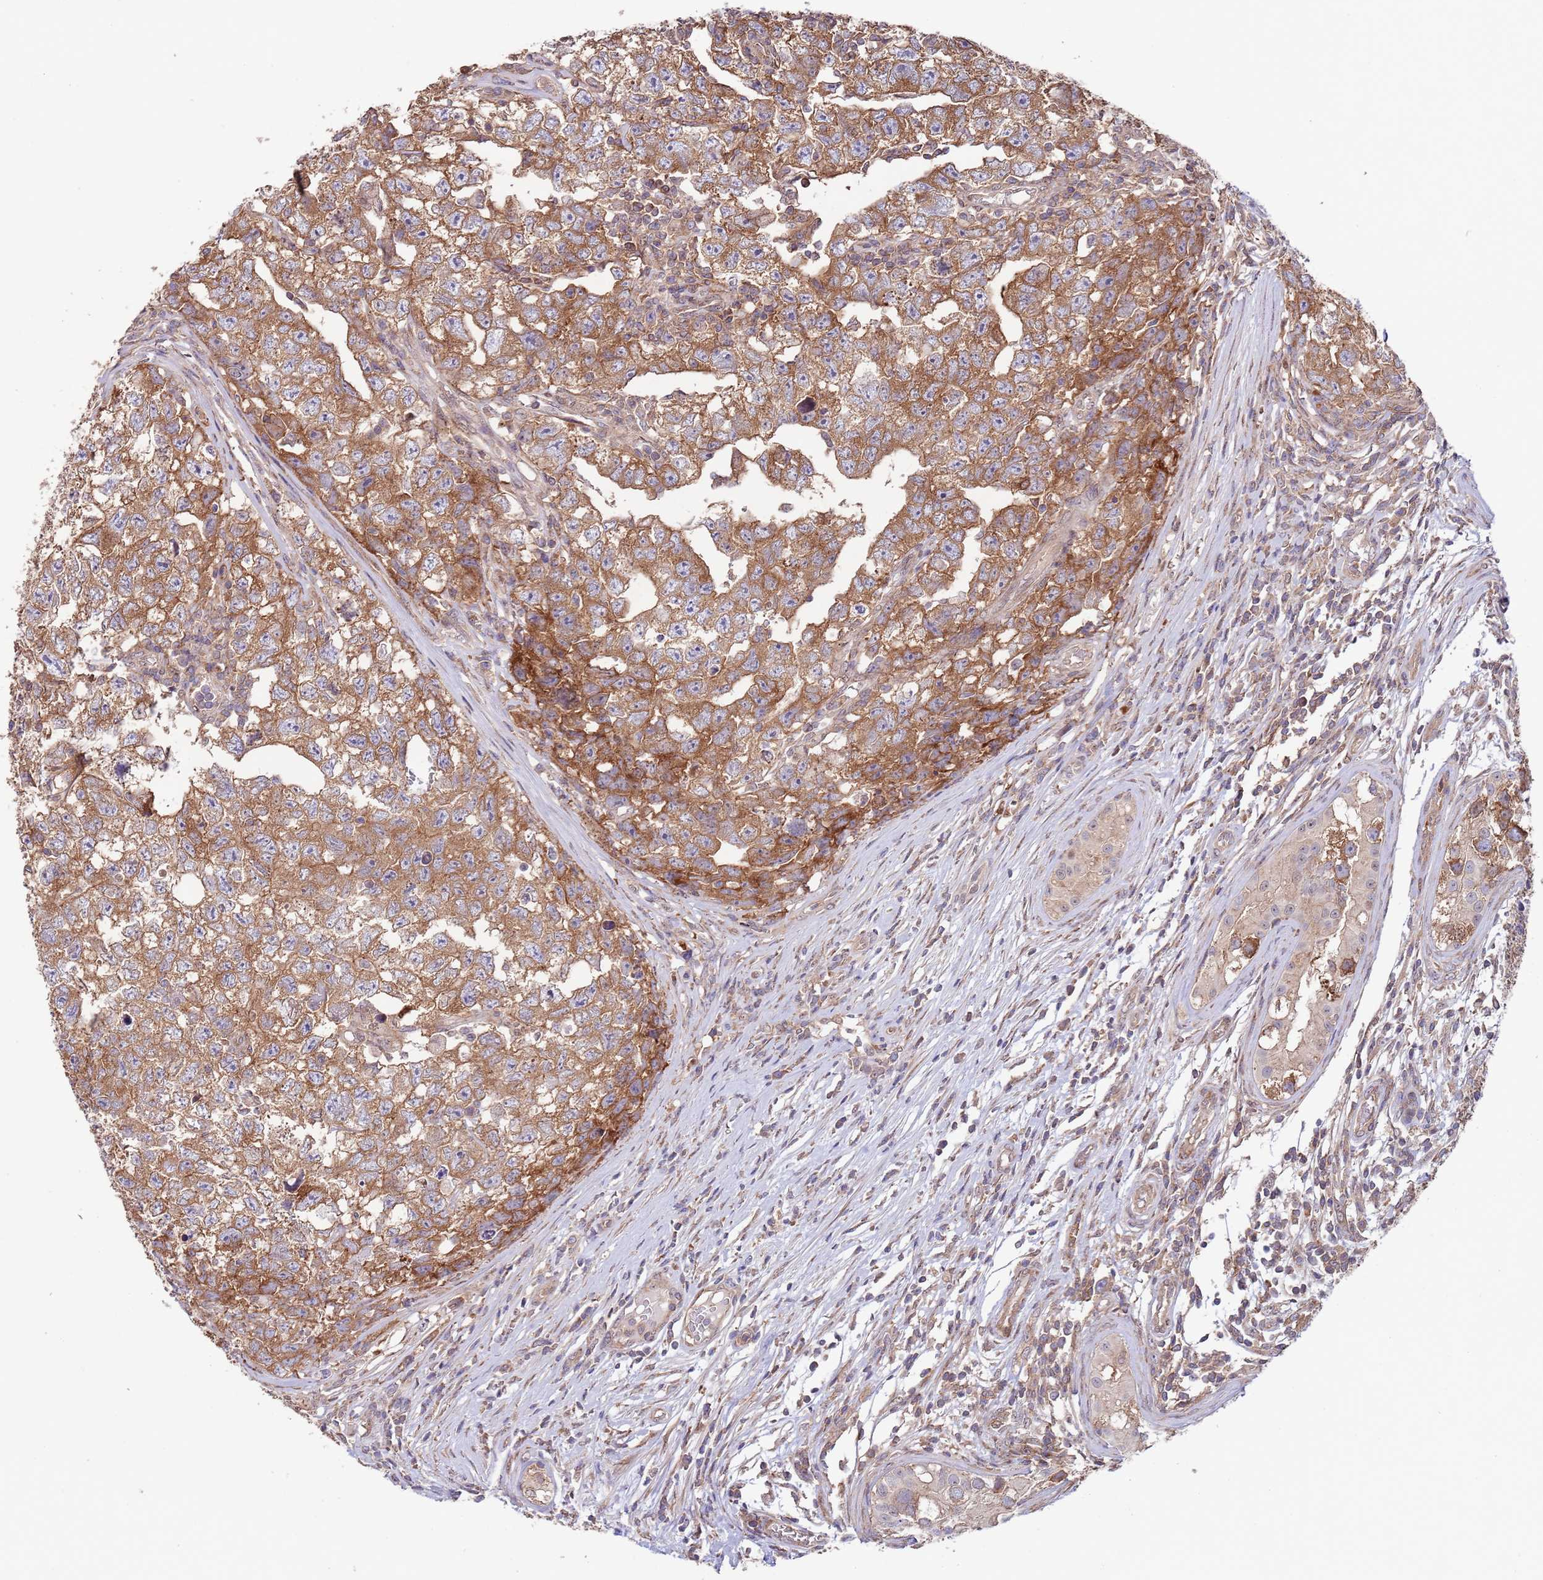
{"staining": {"intensity": "moderate", "quantity": ">75%", "location": "cytoplasmic/membranous"}, "tissue": "testis cancer", "cell_type": "Tumor cells", "image_type": "cancer", "snomed": [{"axis": "morphology", "description": "Carcinoma, Embryonal, NOS"}, {"axis": "topography", "description": "Testis"}], "caption": "Immunohistochemical staining of embryonal carcinoma (testis) shows medium levels of moderate cytoplasmic/membranous protein staining in approximately >75% of tumor cells.", "gene": "RNF19B", "patient": {"sex": "male", "age": 22}}